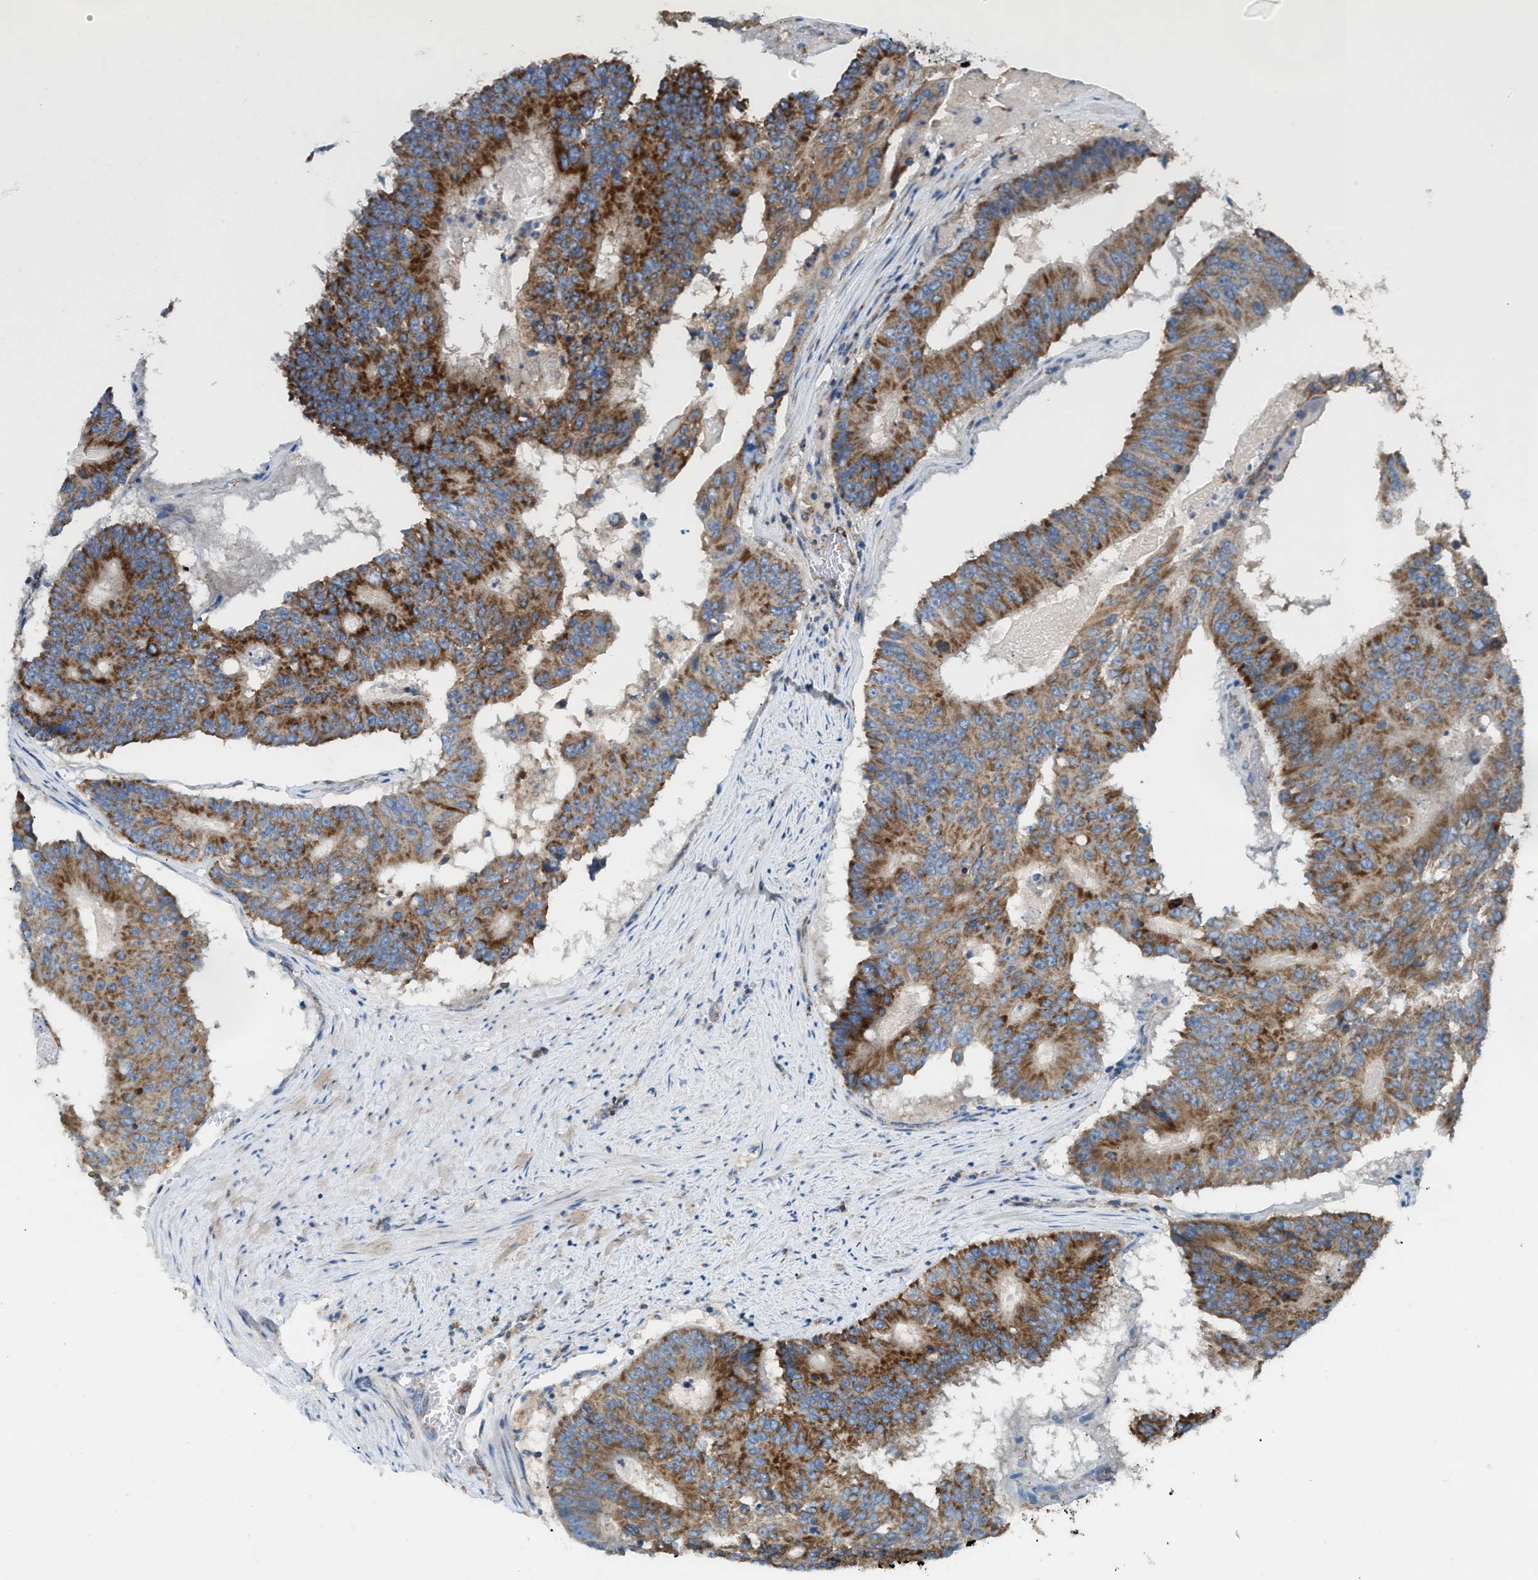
{"staining": {"intensity": "strong", "quantity": ">75%", "location": "cytoplasmic/membranous"}, "tissue": "colorectal cancer", "cell_type": "Tumor cells", "image_type": "cancer", "snomed": [{"axis": "morphology", "description": "Adenocarcinoma, NOS"}, {"axis": "topography", "description": "Colon"}], "caption": "The histopathology image demonstrates a brown stain indicating the presence of a protein in the cytoplasmic/membranous of tumor cells in colorectal adenocarcinoma. (Stains: DAB in brown, nuclei in blue, Microscopy: brightfield microscopy at high magnification).", "gene": "TBC1D15", "patient": {"sex": "male", "age": 87}}